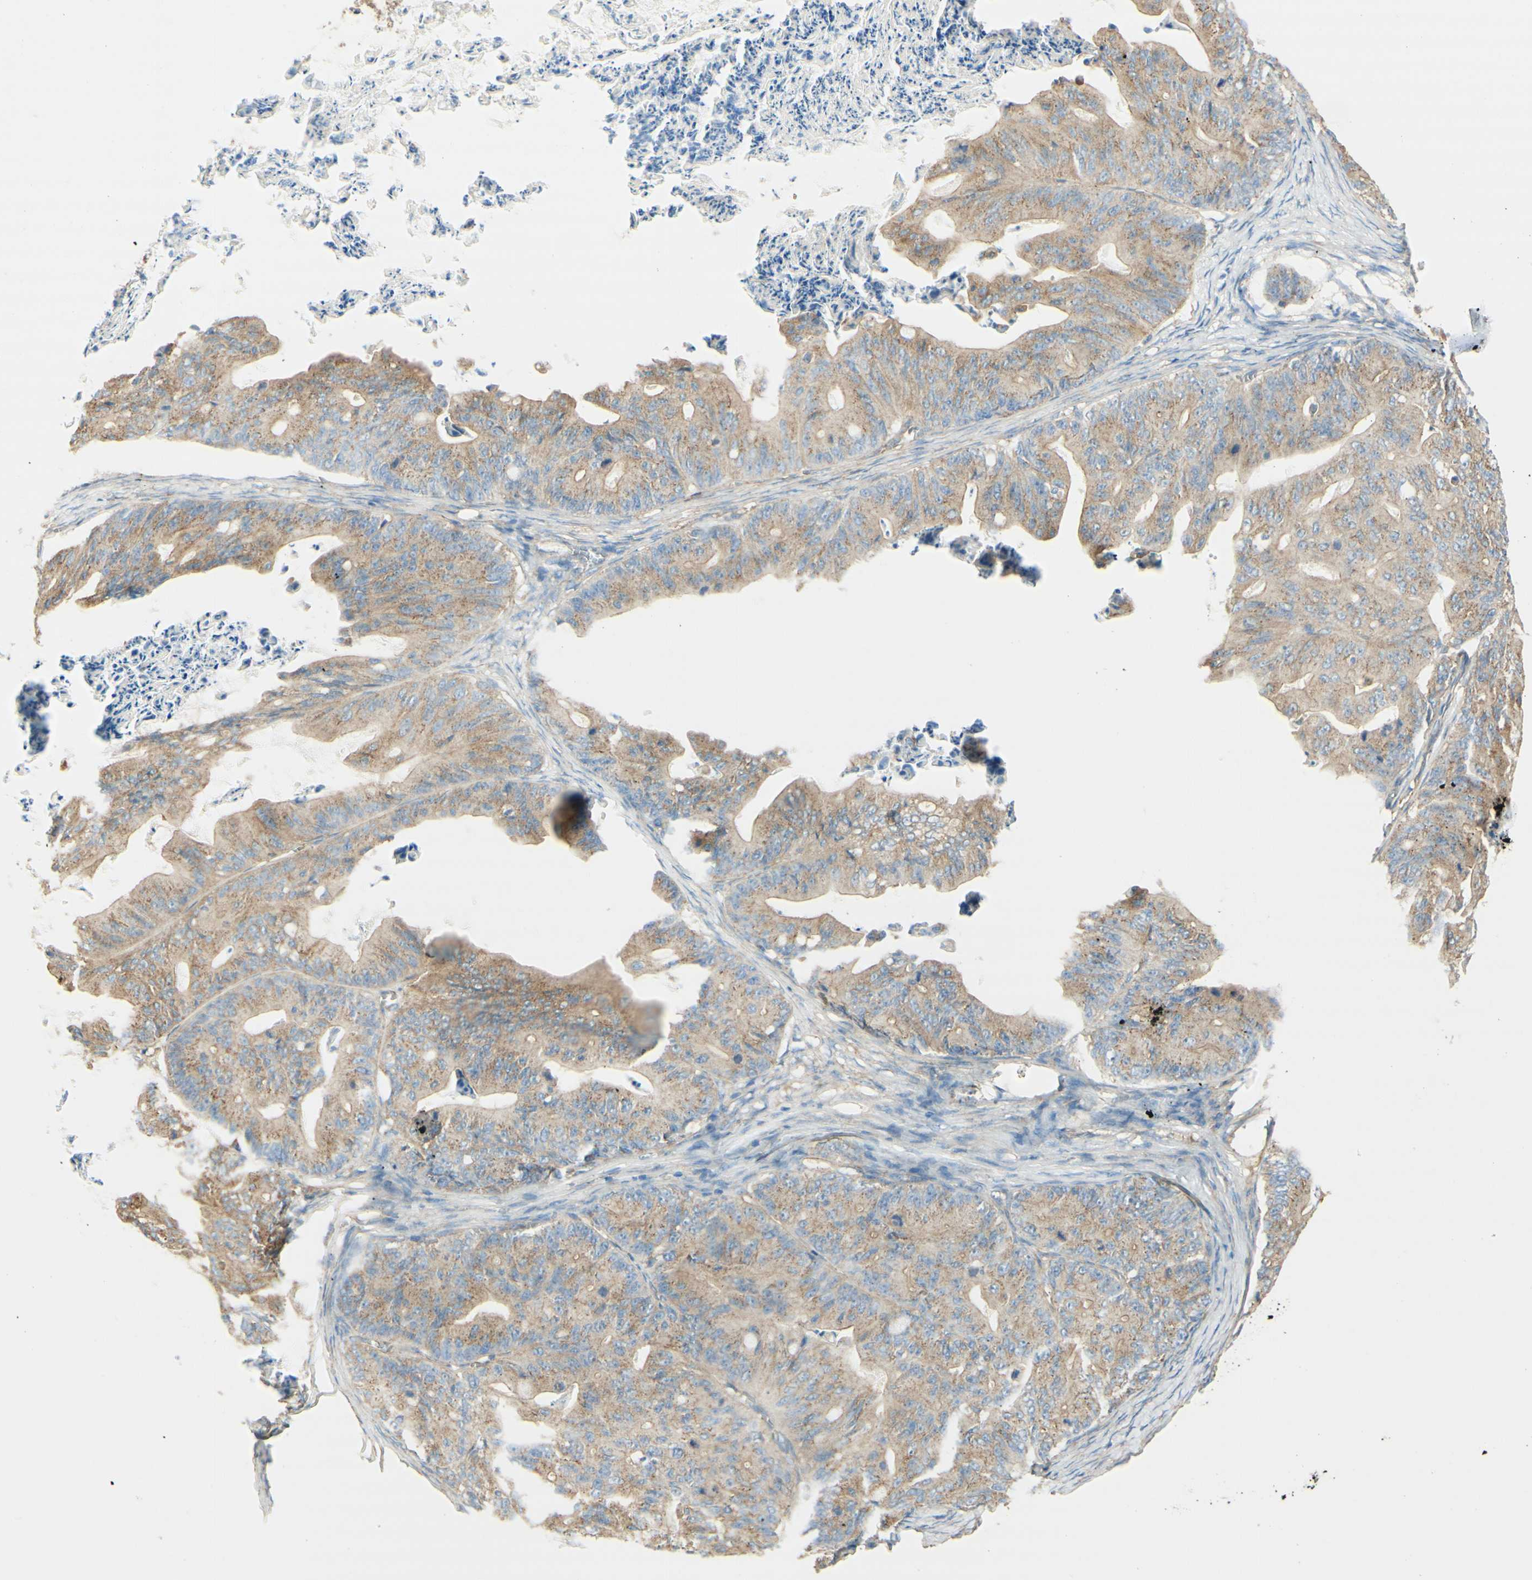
{"staining": {"intensity": "weak", "quantity": ">75%", "location": "cytoplasmic/membranous"}, "tissue": "ovarian cancer", "cell_type": "Tumor cells", "image_type": "cancer", "snomed": [{"axis": "morphology", "description": "Cystadenocarcinoma, mucinous, NOS"}, {"axis": "topography", "description": "Ovary"}], "caption": "Protein expression analysis of human ovarian cancer (mucinous cystadenocarcinoma) reveals weak cytoplasmic/membranous expression in about >75% of tumor cells. (Brightfield microscopy of DAB IHC at high magnification).", "gene": "CLTC", "patient": {"sex": "female", "age": 37}}